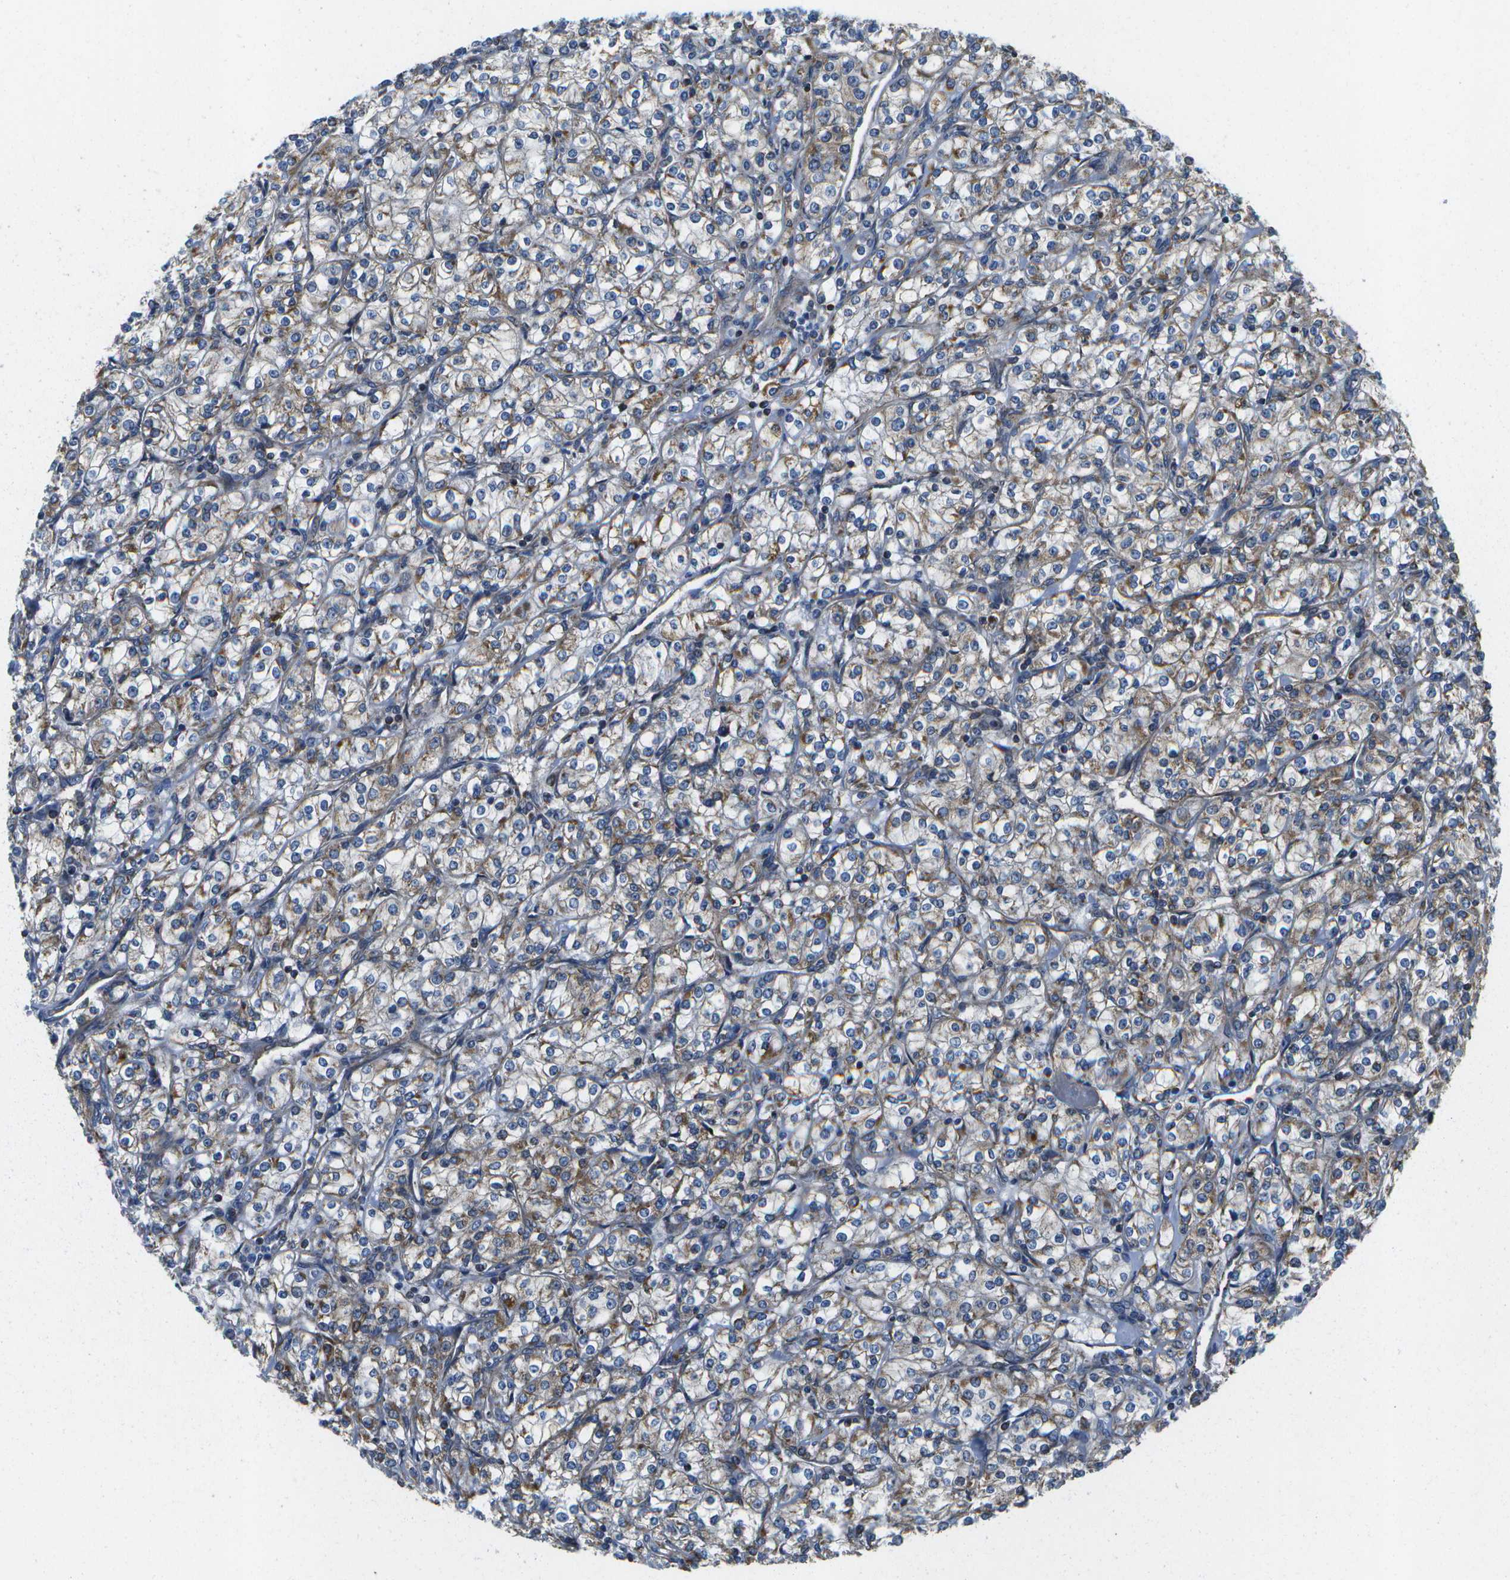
{"staining": {"intensity": "weak", "quantity": "25%-75%", "location": "cytoplasmic/membranous"}, "tissue": "renal cancer", "cell_type": "Tumor cells", "image_type": "cancer", "snomed": [{"axis": "morphology", "description": "Adenocarcinoma, NOS"}, {"axis": "topography", "description": "Kidney"}], "caption": "Immunohistochemistry of human renal cancer (adenocarcinoma) displays low levels of weak cytoplasmic/membranous staining in about 25%-75% of tumor cells.", "gene": "MVK", "patient": {"sex": "male", "age": 77}}